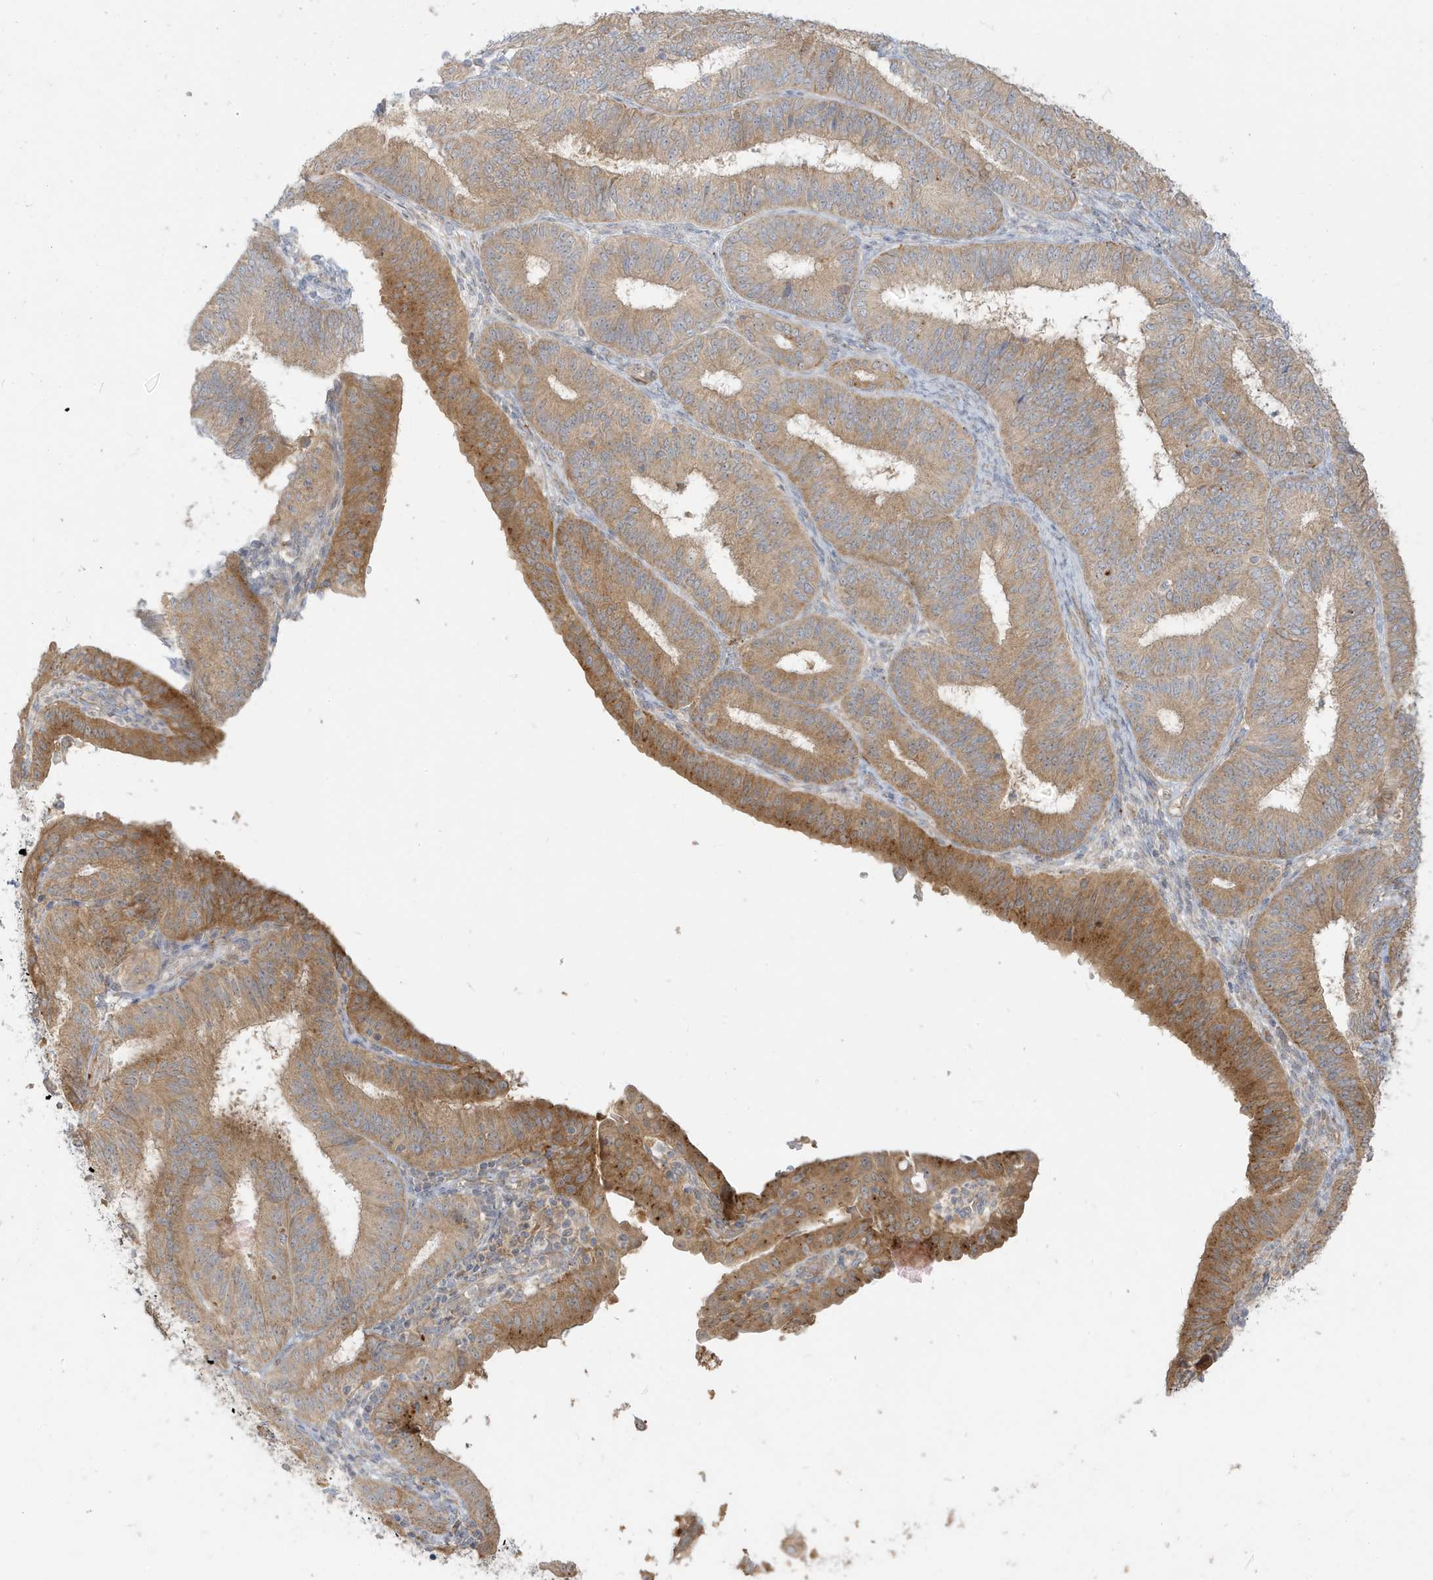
{"staining": {"intensity": "moderate", "quantity": ">75%", "location": "cytoplasmic/membranous"}, "tissue": "endometrial cancer", "cell_type": "Tumor cells", "image_type": "cancer", "snomed": [{"axis": "morphology", "description": "Adenocarcinoma, NOS"}, {"axis": "topography", "description": "Endometrium"}], "caption": "Endometrial cancer (adenocarcinoma) stained with DAB immunohistochemistry shows medium levels of moderate cytoplasmic/membranous expression in about >75% of tumor cells. Using DAB (brown) and hematoxylin (blue) stains, captured at high magnification using brightfield microscopy.", "gene": "MCOLN1", "patient": {"sex": "female", "age": 51}}